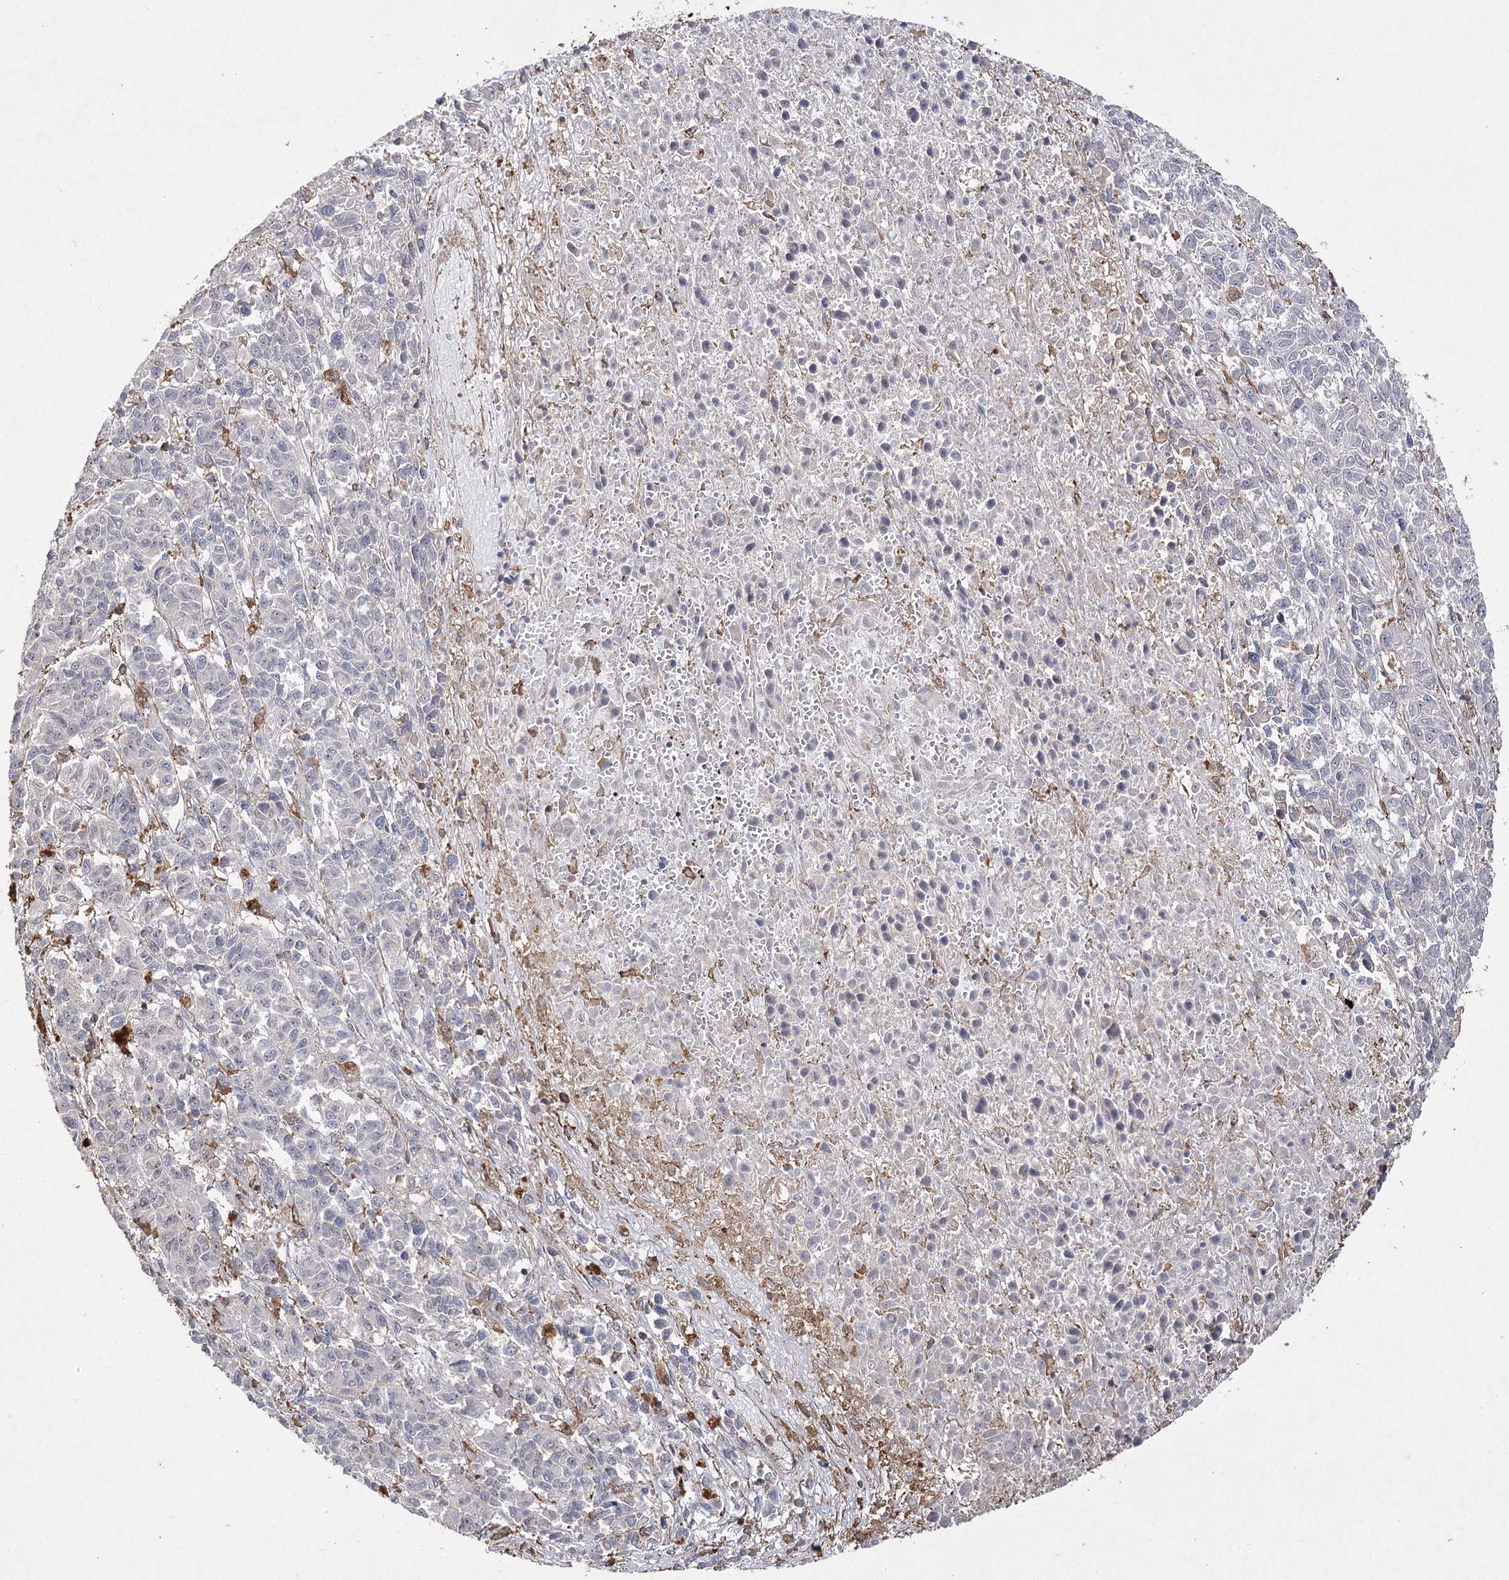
{"staining": {"intensity": "negative", "quantity": "none", "location": "none"}, "tissue": "melanoma", "cell_type": "Tumor cells", "image_type": "cancer", "snomed": [{"axis": "morphology", "description": "Malignant melanoma, Metastatic site"}, {"axis": "topography", "description": "Lung"}], "caption": "Melanoma stained for a protein using immunohistochemistry (IHC) demonstrates no positivity tumor cells.", "gene": "OBSL1", "patient": {"sex": "male", "age": 64}}